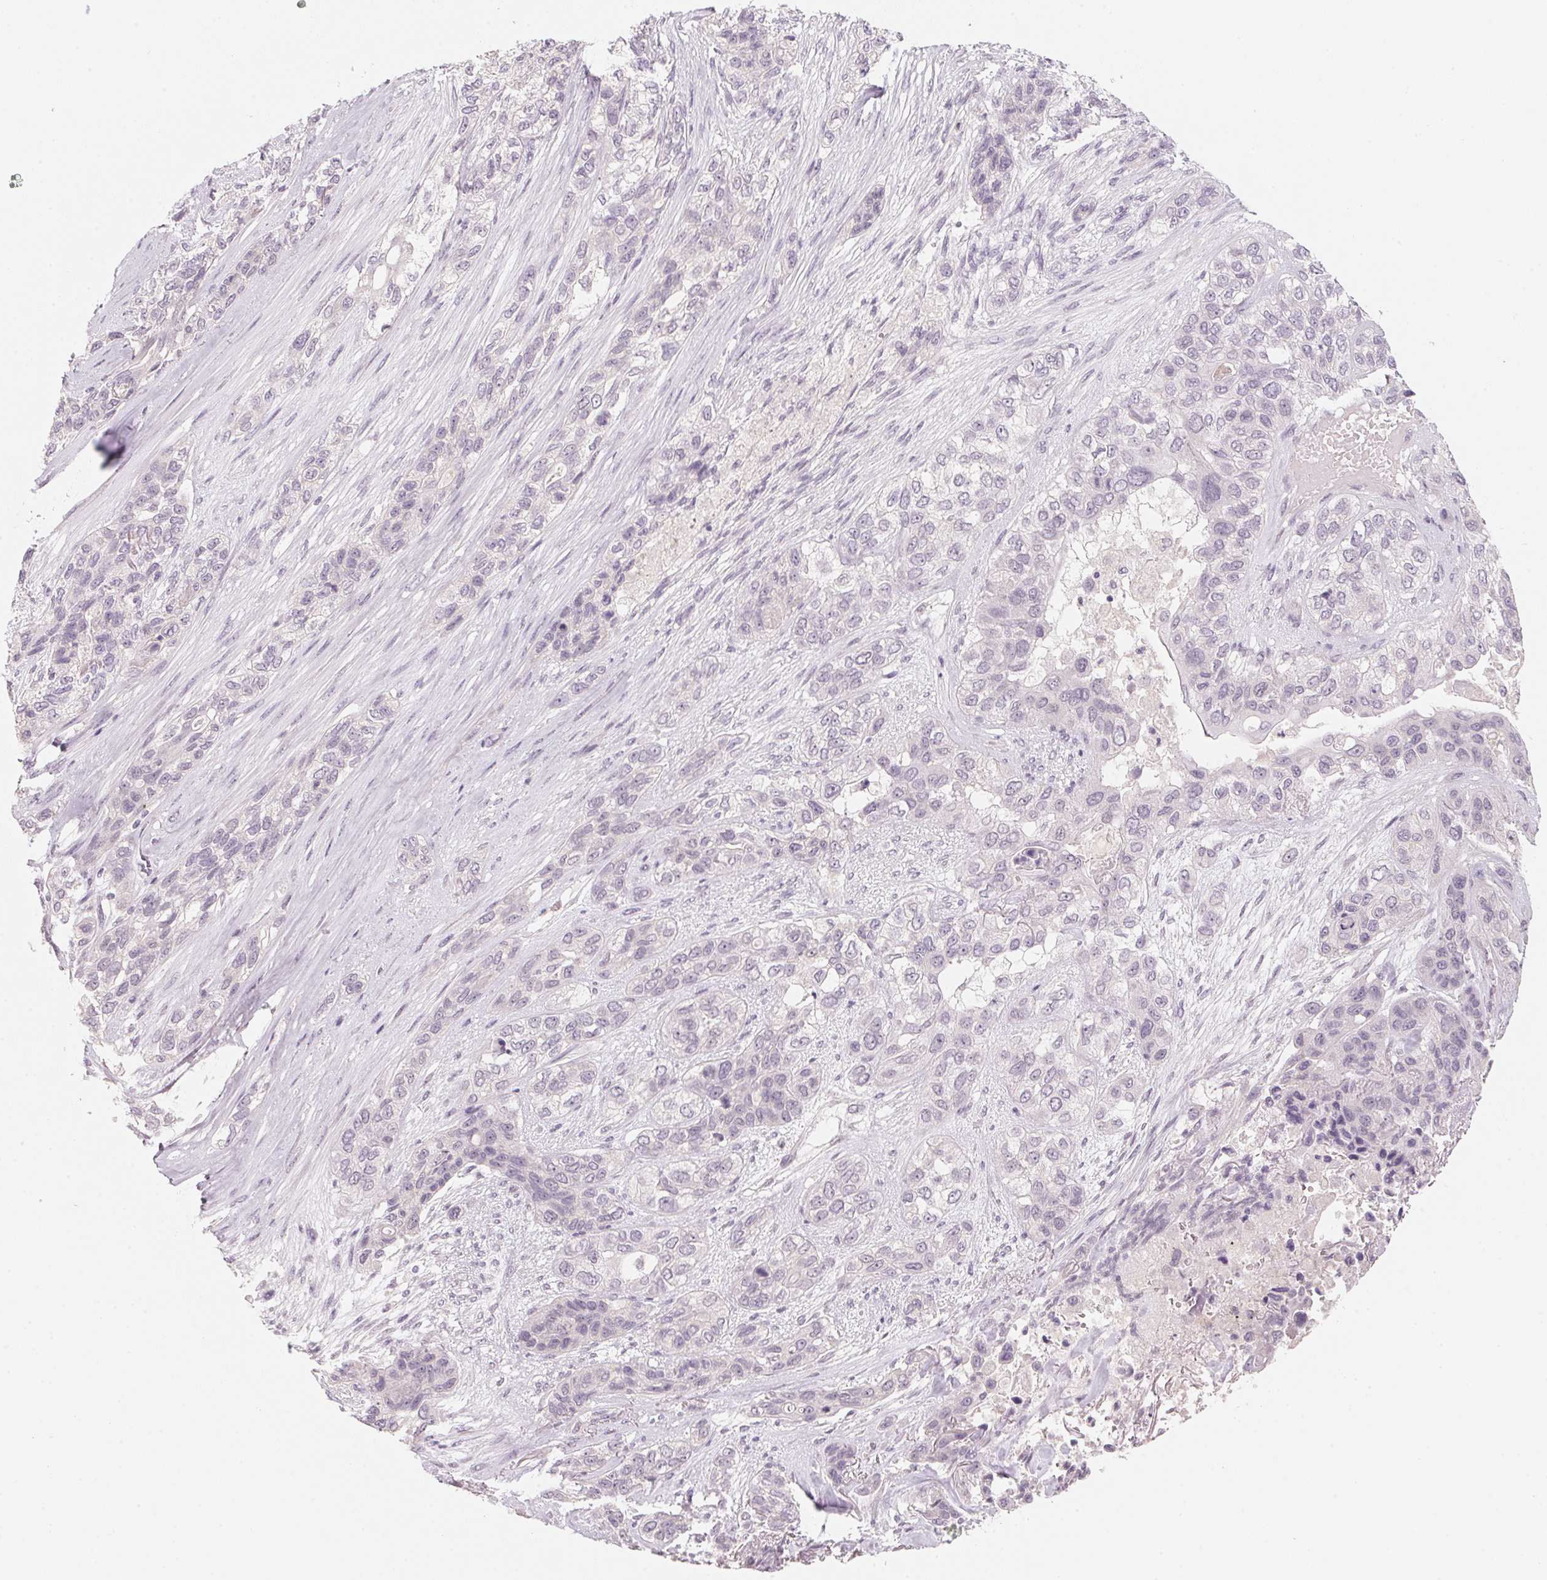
{"staining": {"intensity": "negative", "quantity": "none", "location": "none"}, "tissue": "lung cancer", "cell_type": "Tumor cells", "image_type": "cancer", "snomed": [{"axis": "morphology", "description": "Squamous cell carcinoma, NOS"}, {"axis": "topography", "description": "Lung"}], "caption": "Human squamous cell carcinoma (lung) stained for a protein using IHC demonstrates no positivity in tumor cells.", "gene": "ANKRD31", "patient": {"sex": "female", "age": 70}}